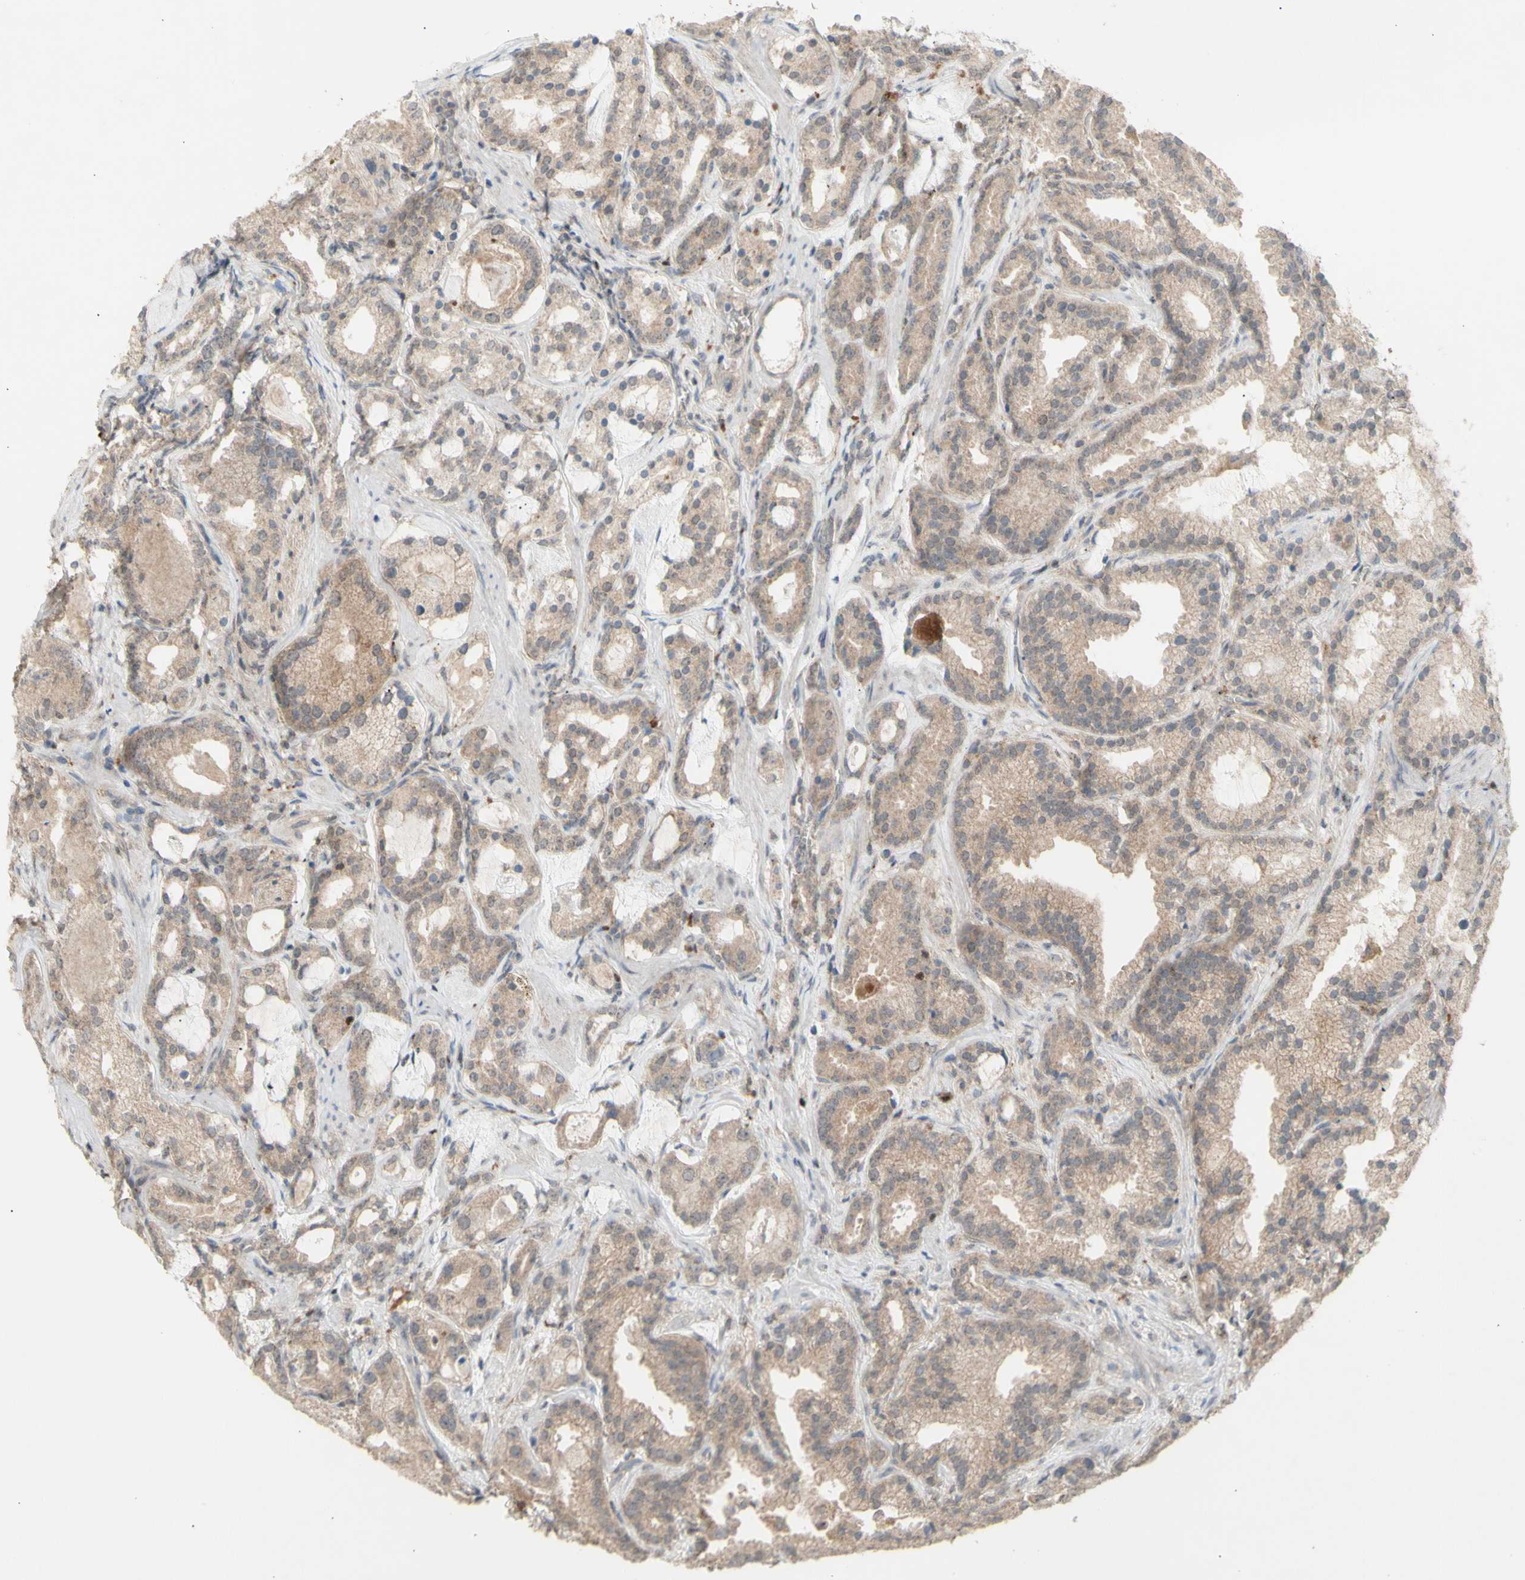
{"staining": {"intensity": "weak", "quantity": ">75%", "location": "cytoplasmic/membranous"}, "tissue": "prostate cancer", "cell_type": "Tumor cells", "image_type": "cancer", "snomed": [{"axis": "morphology", "description": "Adenocarcinoma, Low grade"}, {"axis": "topography", "description": "Prostate"}], "caption": "Immunohistochemical staining of human prostate cancer (low-grade adenocarcinoma) reveals low levels of weak cytoplasmic/membranous protein staining in about >75% of tumor cells.", "gene": "NLRP1", "patient": {"sex": "male", "age": 59}}